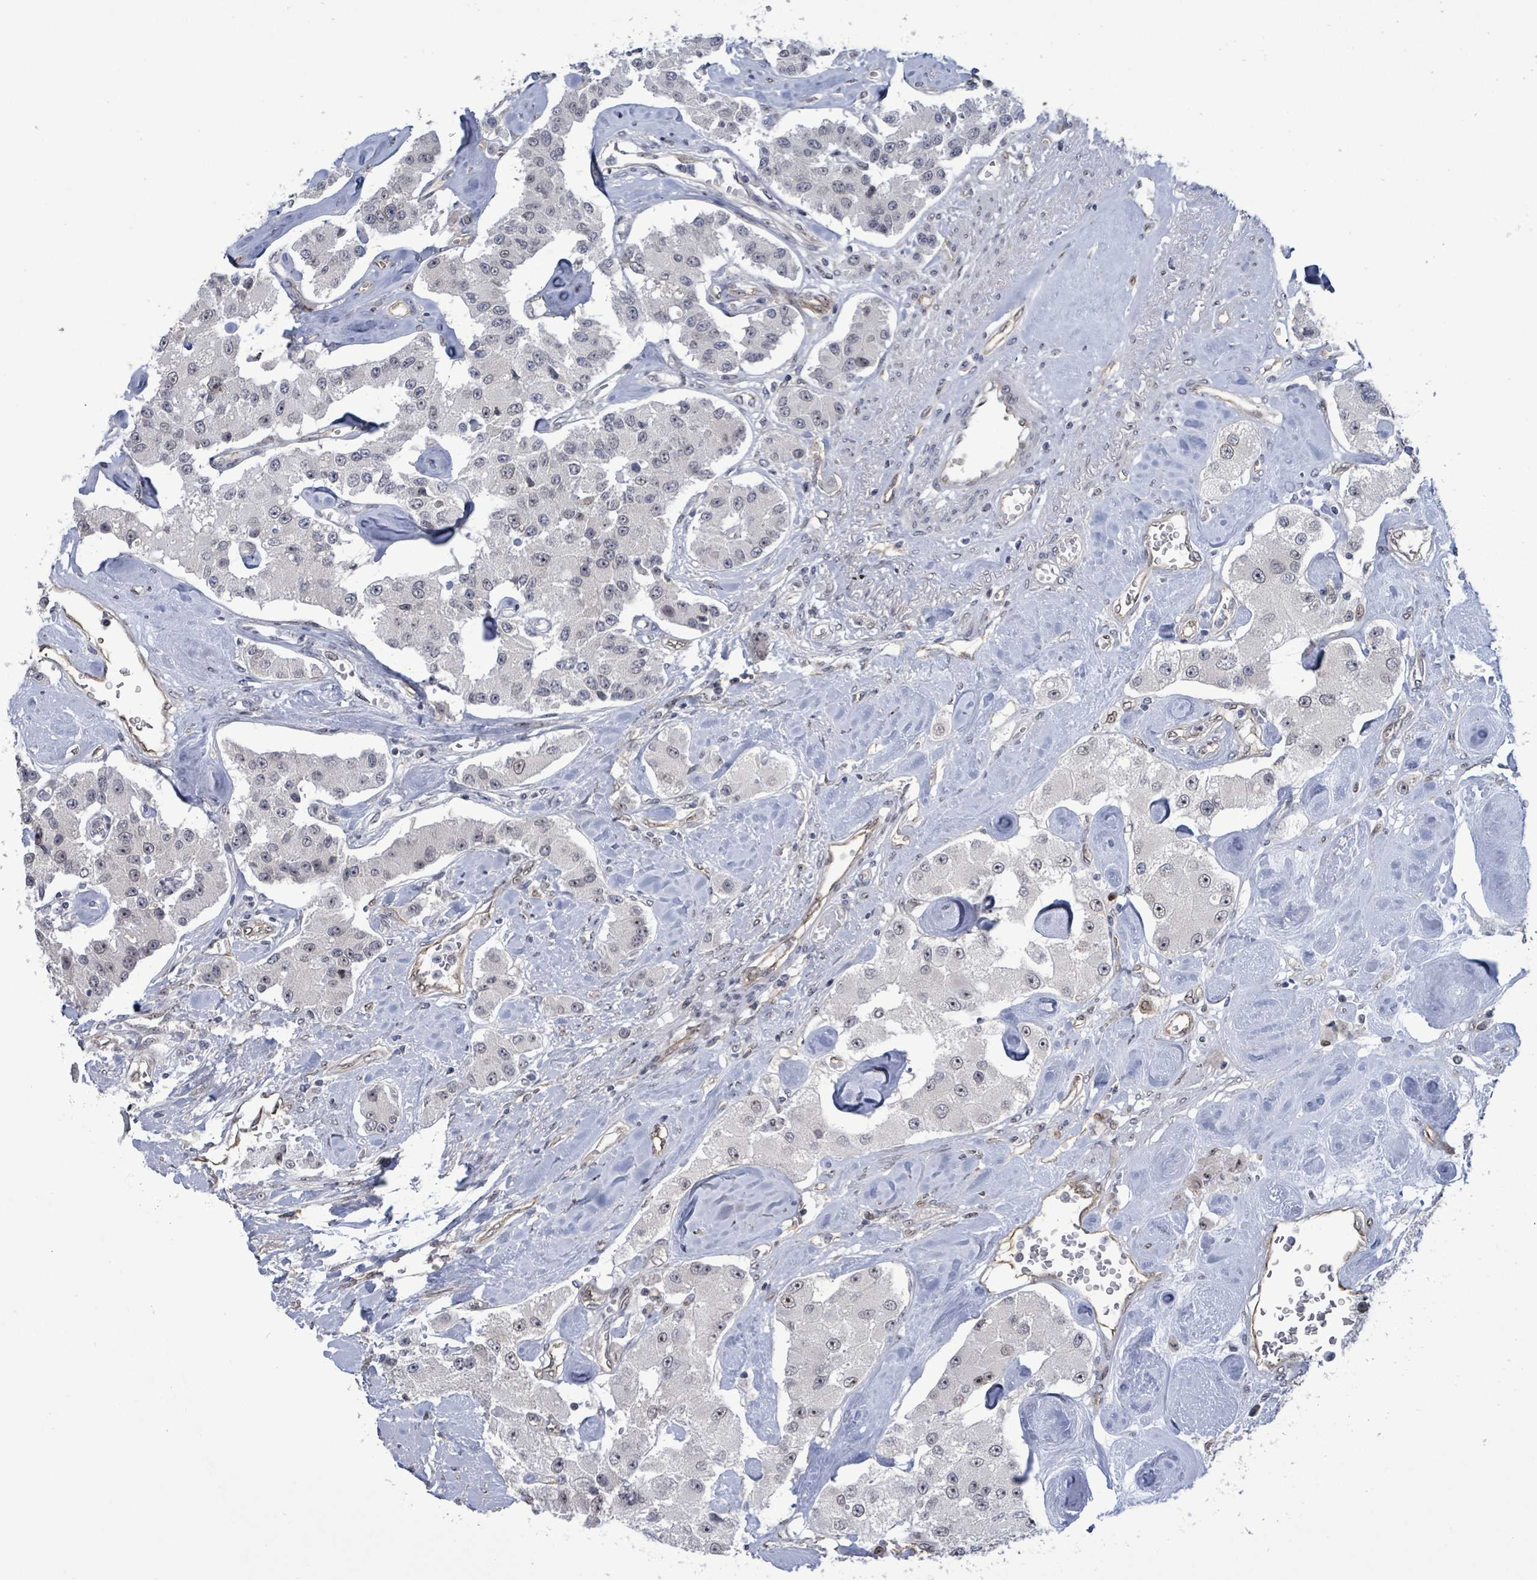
{"staining": {"intensity": "negative", "quantity": "none", "location": "none"}, "tissue": "carcinoid", "cell_type": "Tumor cells", "image_type": "cancer", "snomed": [{"axis": "morphology", "description": "Carcinoid, malignant, NOS"}, {"axis": "topography", "description": "Pancreas"}], "caption": "High magnification brightfield microscopy of carcinoid stained with DAB (3,3'-diaminobenzidine) (brown) and counterstained with hematoxylin (blue): tumor cells show no significant positivity. The staining was performed using DAB (3,3'-diaminobenzidine) to visualize the protein expression in brown, while the nuclei were stained in blue with hematoxylin (Magnification: 20x).", "gene": "RRN3", "patient": {"sex": "male", "age": 41}}